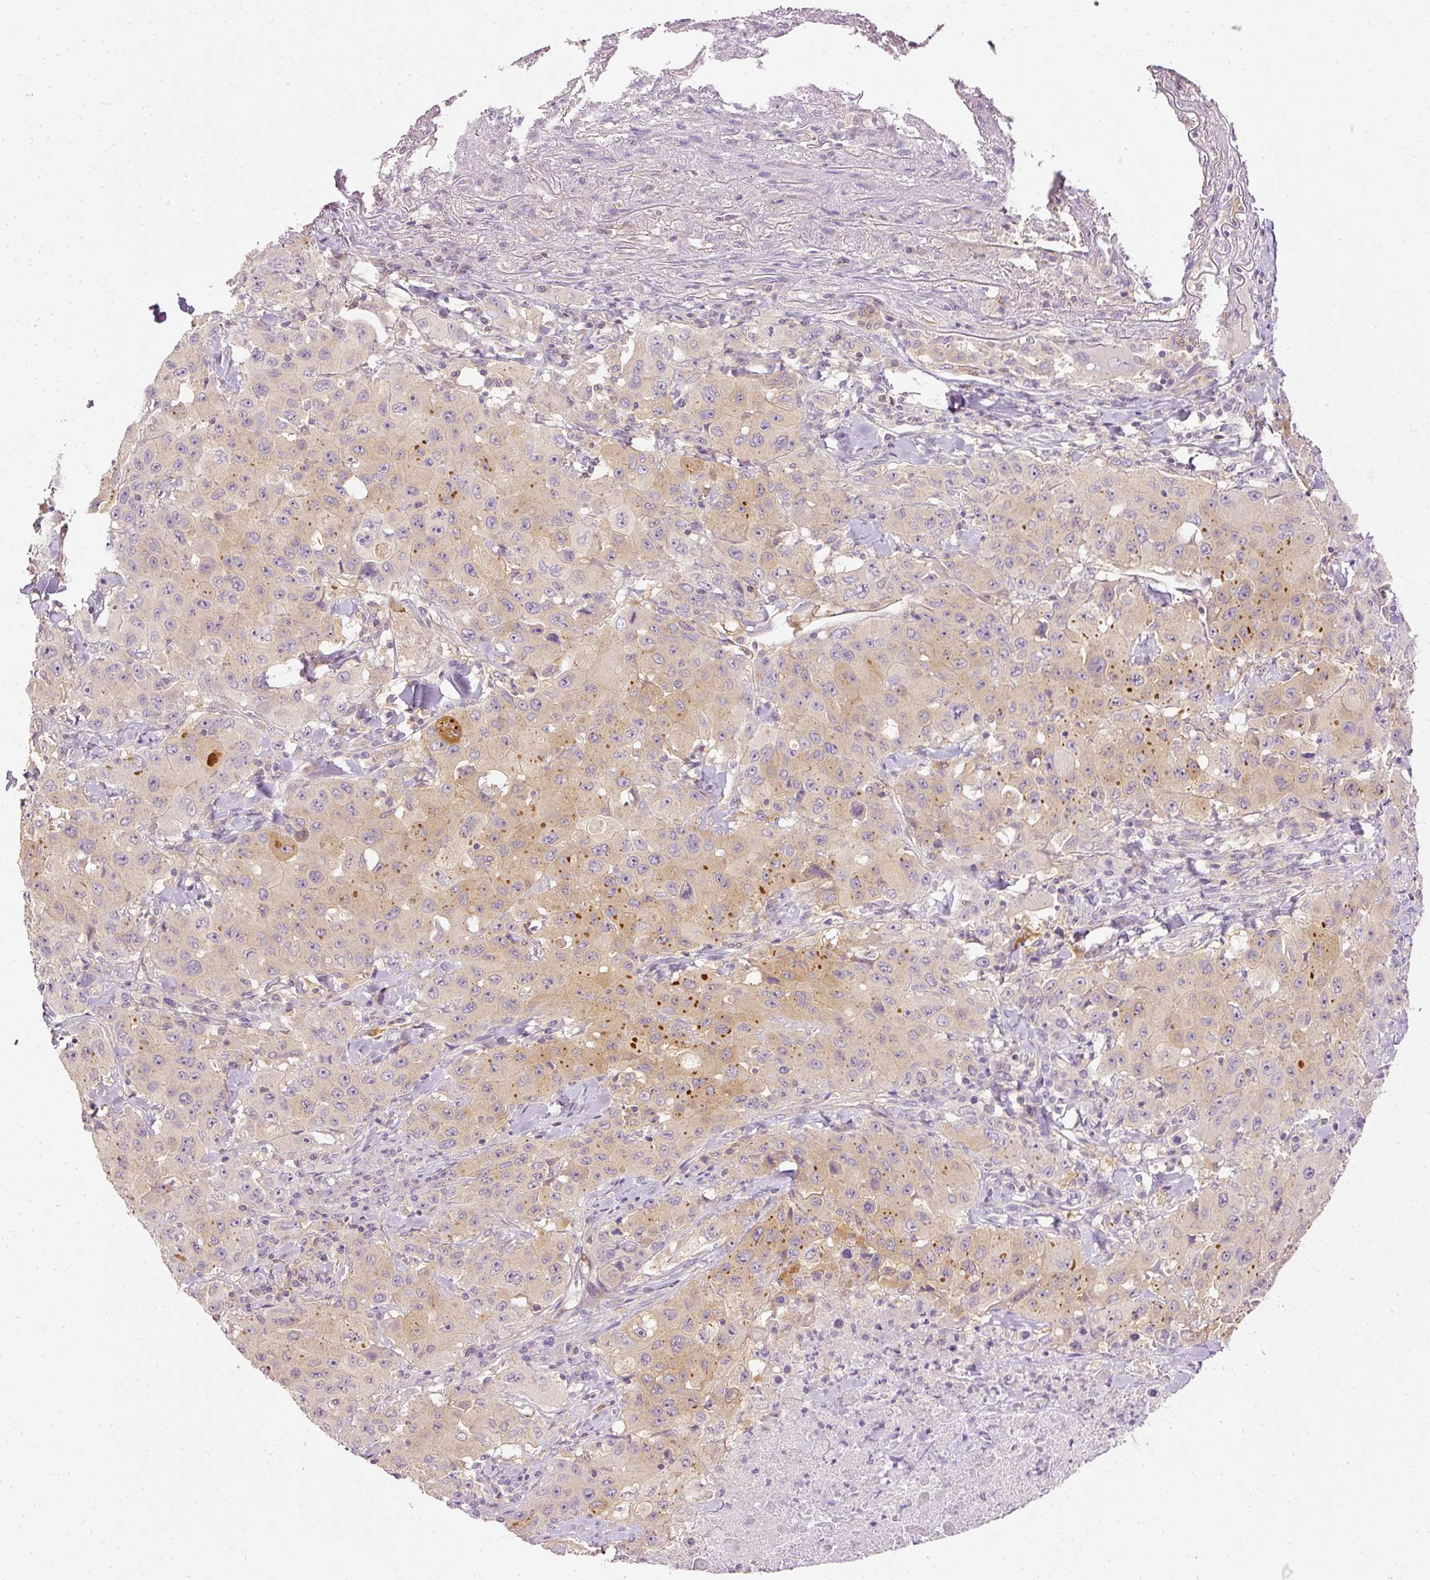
{"staining": {"intensity": "weak", "quantity": "25%-75%", "location": "cytoplasmic/membranous"}, "tissue": "lung cancer", "cell_type": "Tumor cells", "image_type": "cancer", "snomed": [{"axis": "morphology", "description": "Squamous cell carcinoma, NOS"}, {"axis": "topography", "description": "Lung"}], "caption": "Lung cancer (squamous cell carcinoma) stained for a protein shows weak cytoplasmic/membranous positivity in tumor cells.", "gene": "ARMH3", "patient": {"sex": "male", "age": 63}}